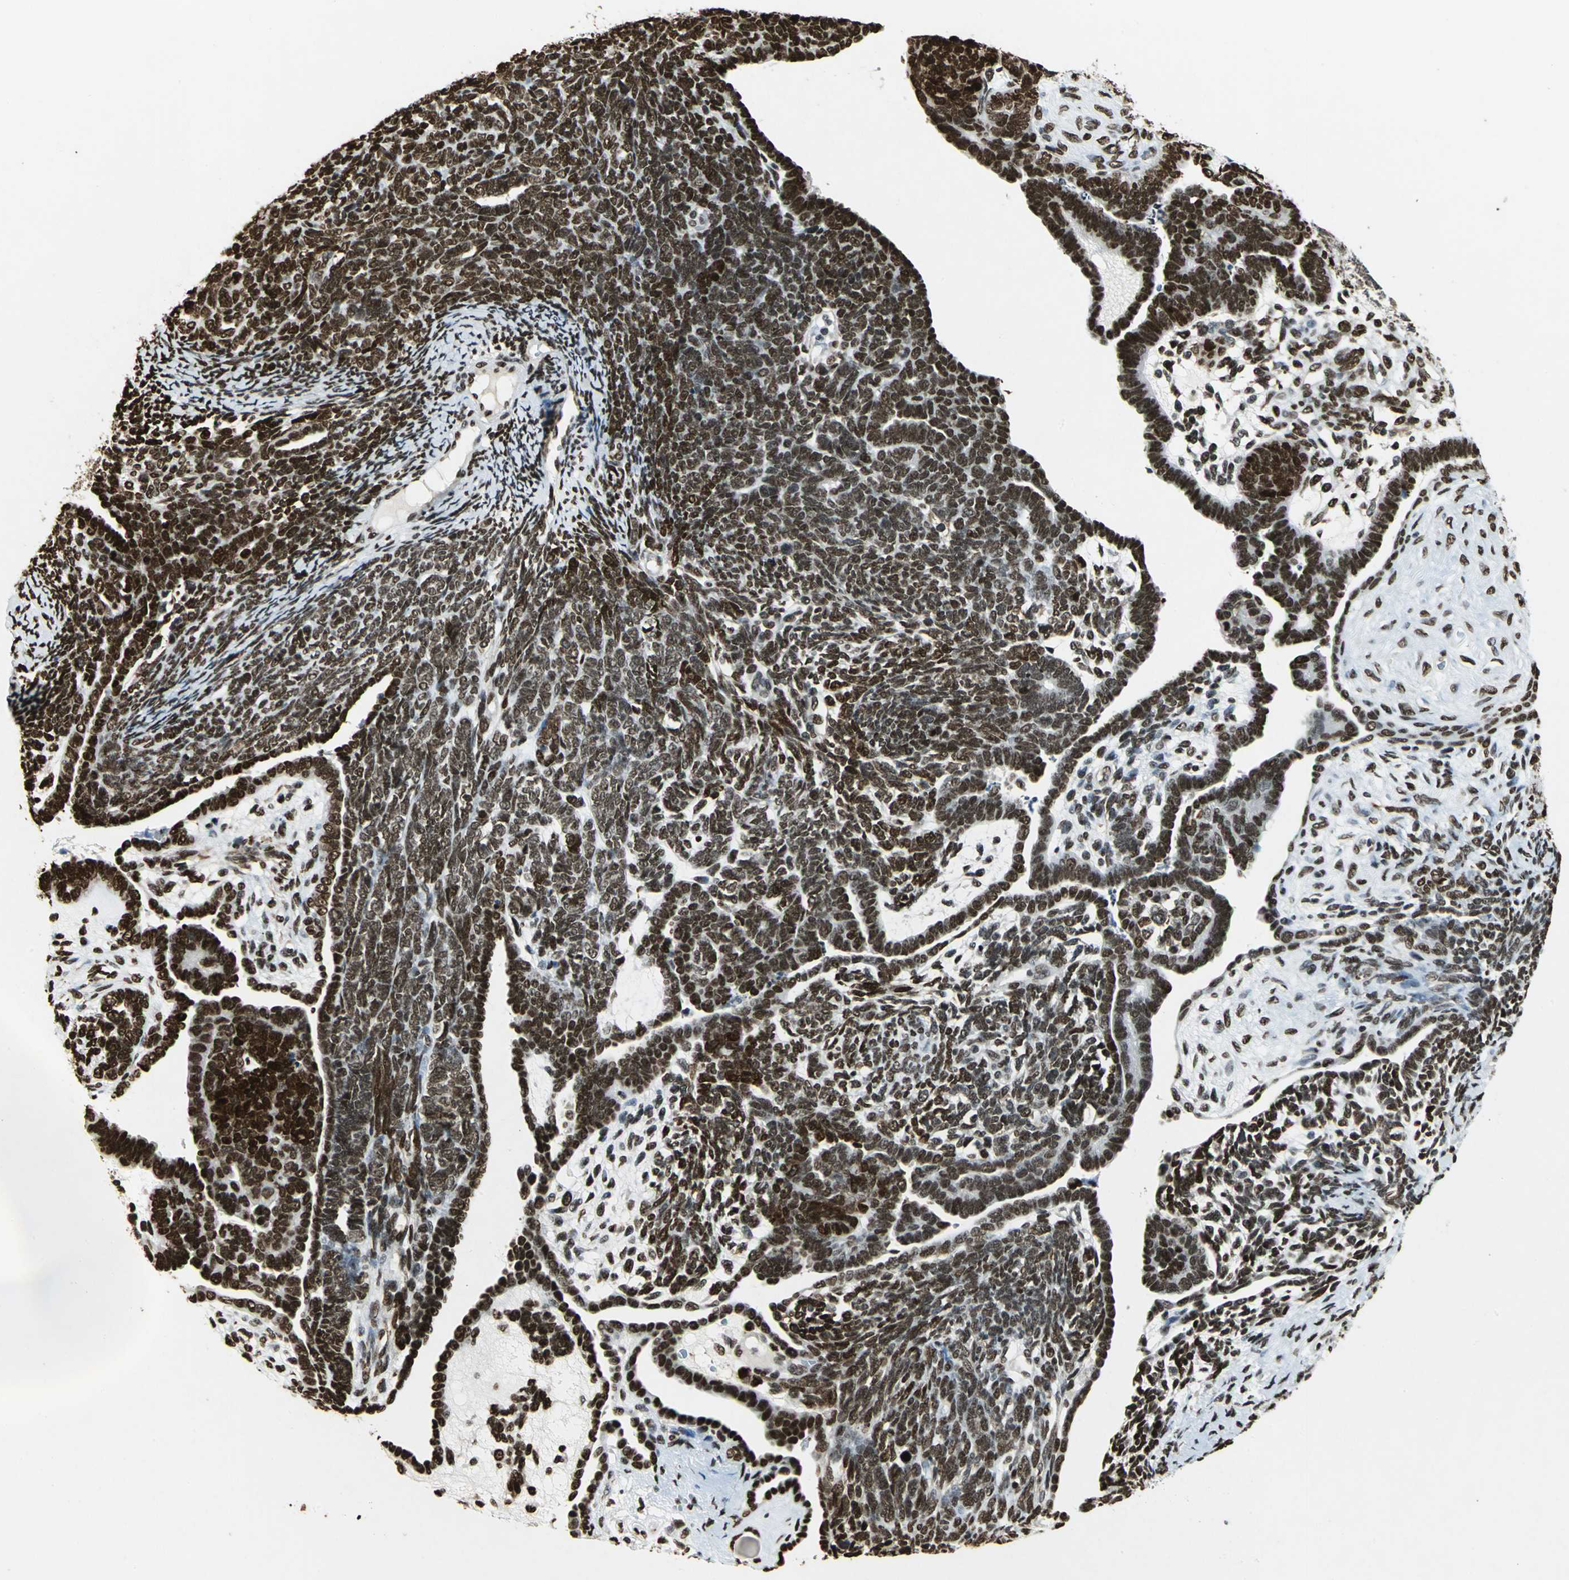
{"staining": {"intensity": "strong", "quantity": ">75%", "location": "nuclear"}, "tissue": "endometrial cancer", "cell_type": "Tumor cells", "image_type": "cancer", "snomed": [{"axis": "morphology", "description": "Neoplasm, malignant, NOS"}, {"axis": "topography", "description": "Endometrium"}], "caption": "Immunohistochemistry photomicrograph of human endometrial cancer (neoplasm (malignant)) stained for a protein (brown), which demonstrates high levels of strong nuclear positivity in approximately >75% of tumor cells.", "gene": "HMGB1", "patient": {"sex": "female", "age": 74}}